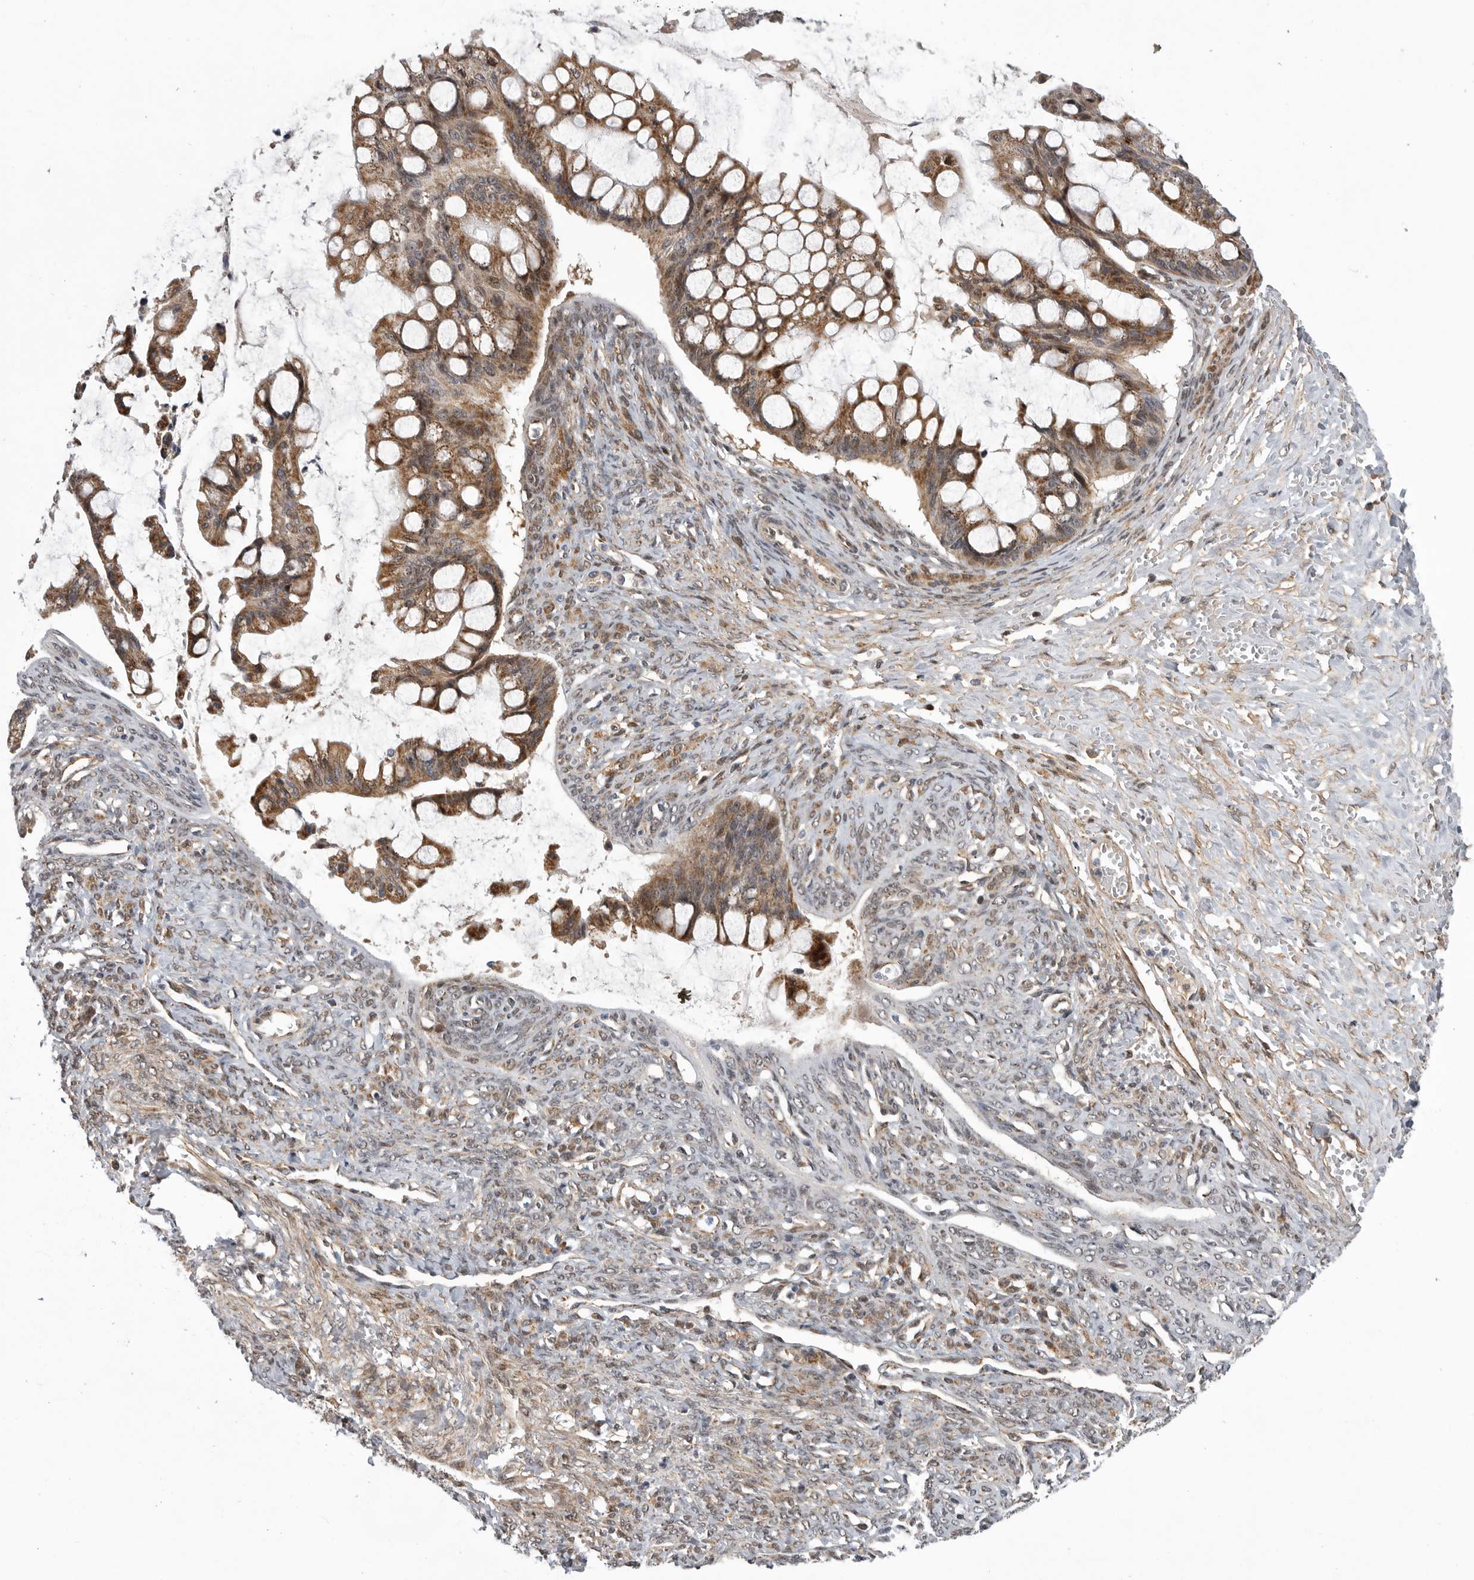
{"staining": {"intensity": "moderate", "quantity": ">75%", "location": "cytoplasmic/membranous"}, "tissue": "ovarian cancer", "cell_type": "Tumor cells", "image_type": "cancer", "snomed": [{"axis": "morphology", "description": "Cystadenocarcinoma, mucinous, NOS"}, {"axis": "topography", "description": "Ovary"}], "caption": "Immunohistochemical staining of ovarian cancer demonstrates moderate cytoplasmic/membranous protein staining in about >75% of tumor cells.", "gene": "TMPRSS11F", "patient": {"sex": "female", "age": 73}}